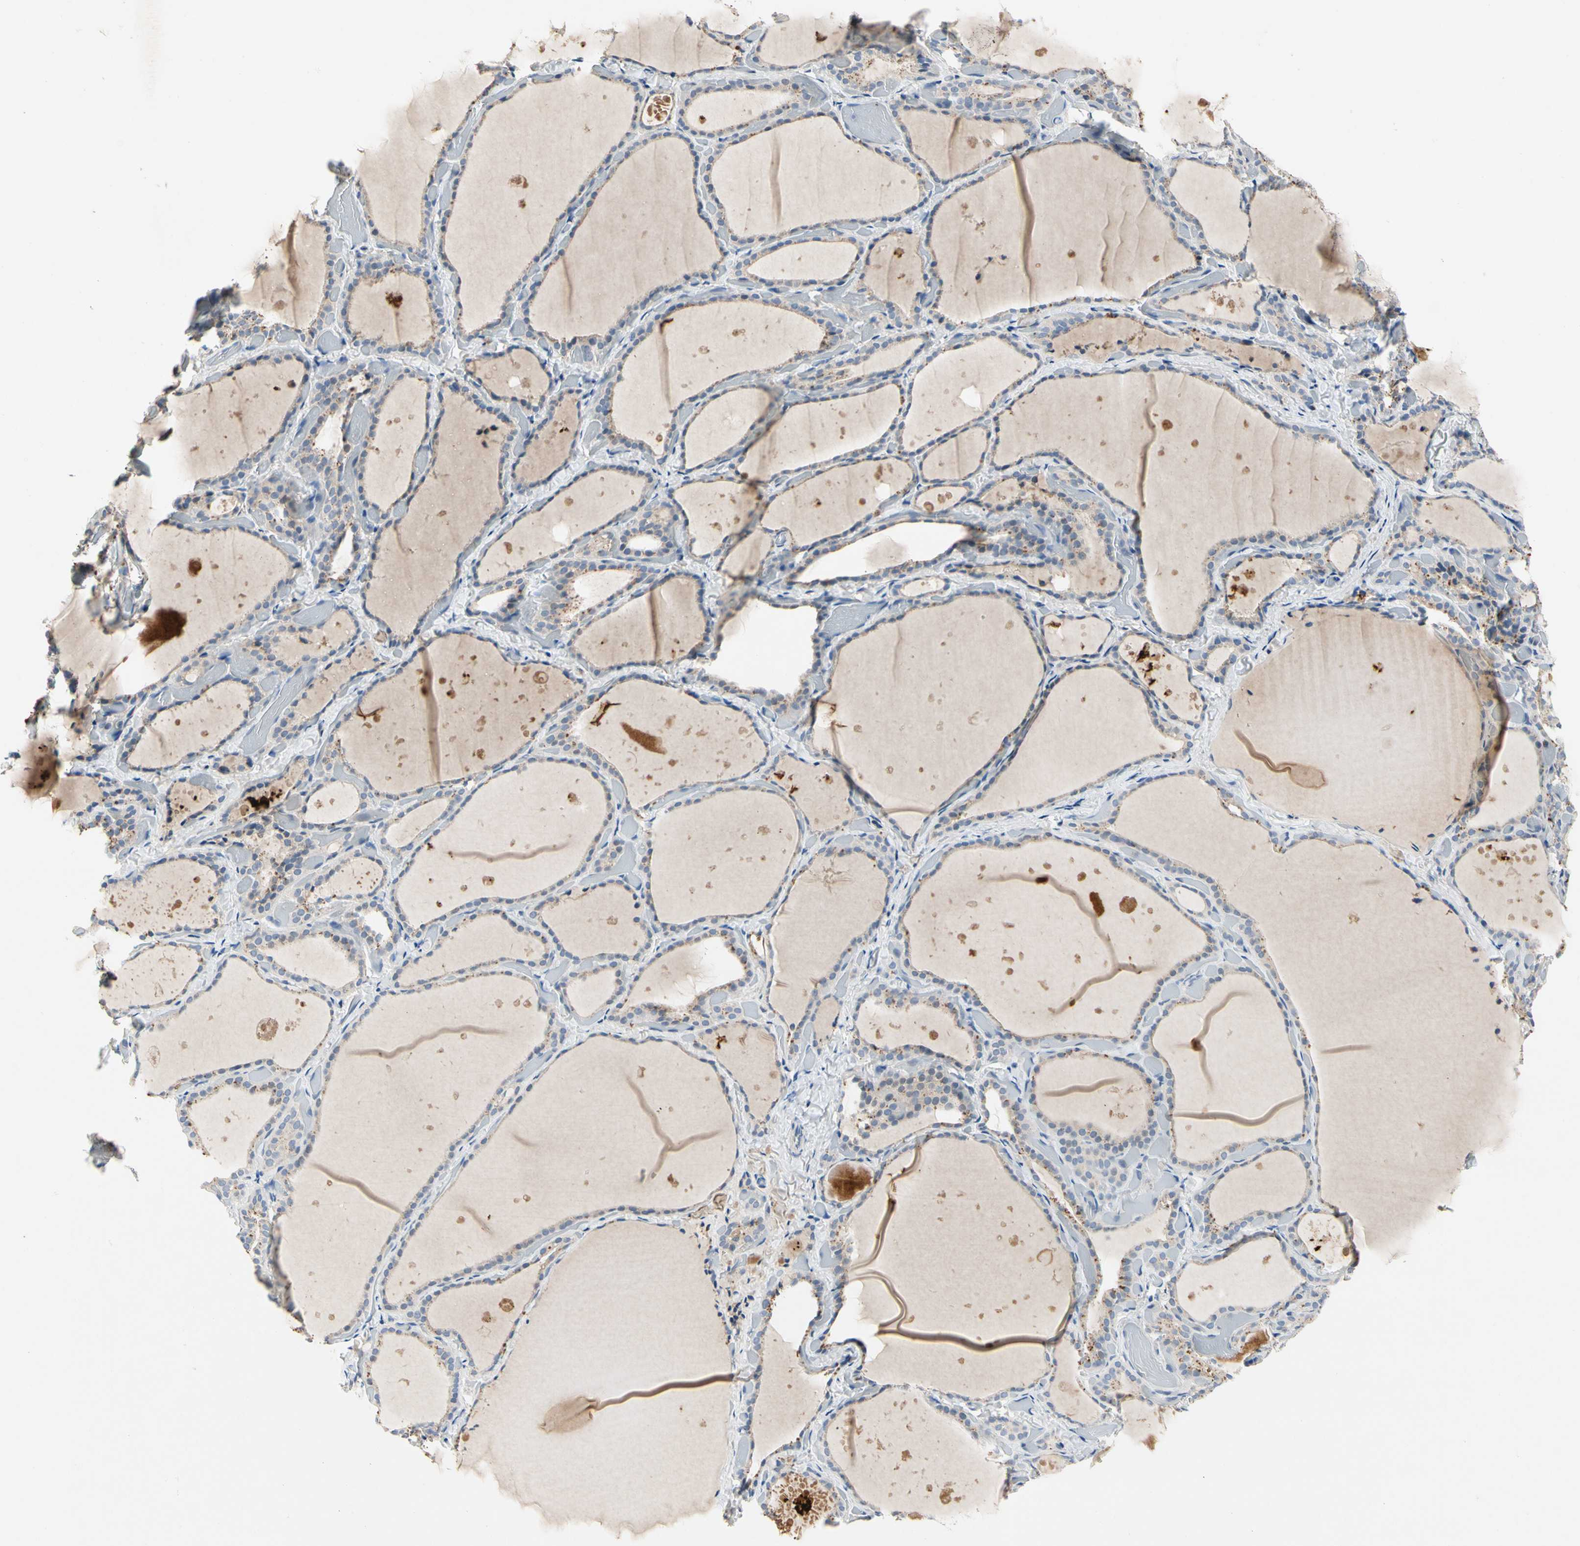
{"staining": {"intensity": "weak", "quantity": ">75%", "location": "cytoplasmic/membranous"}, "tissue": "thyroid gland", "cell_type": "Glandular cells", "image_type": "normal", "snomed": [{"axis": "morphology", "description": "Normal tissue, NOS"}, {"axis": "topography", "description": "Thyroid gland"}], "caption": "Protein analysis of normal thyroid gland shows weak cytoplasmic/membranous expression in about >75% of glandular cells.", "gene": "GAS6", "patient": {"sex": "female", "age": 44}}